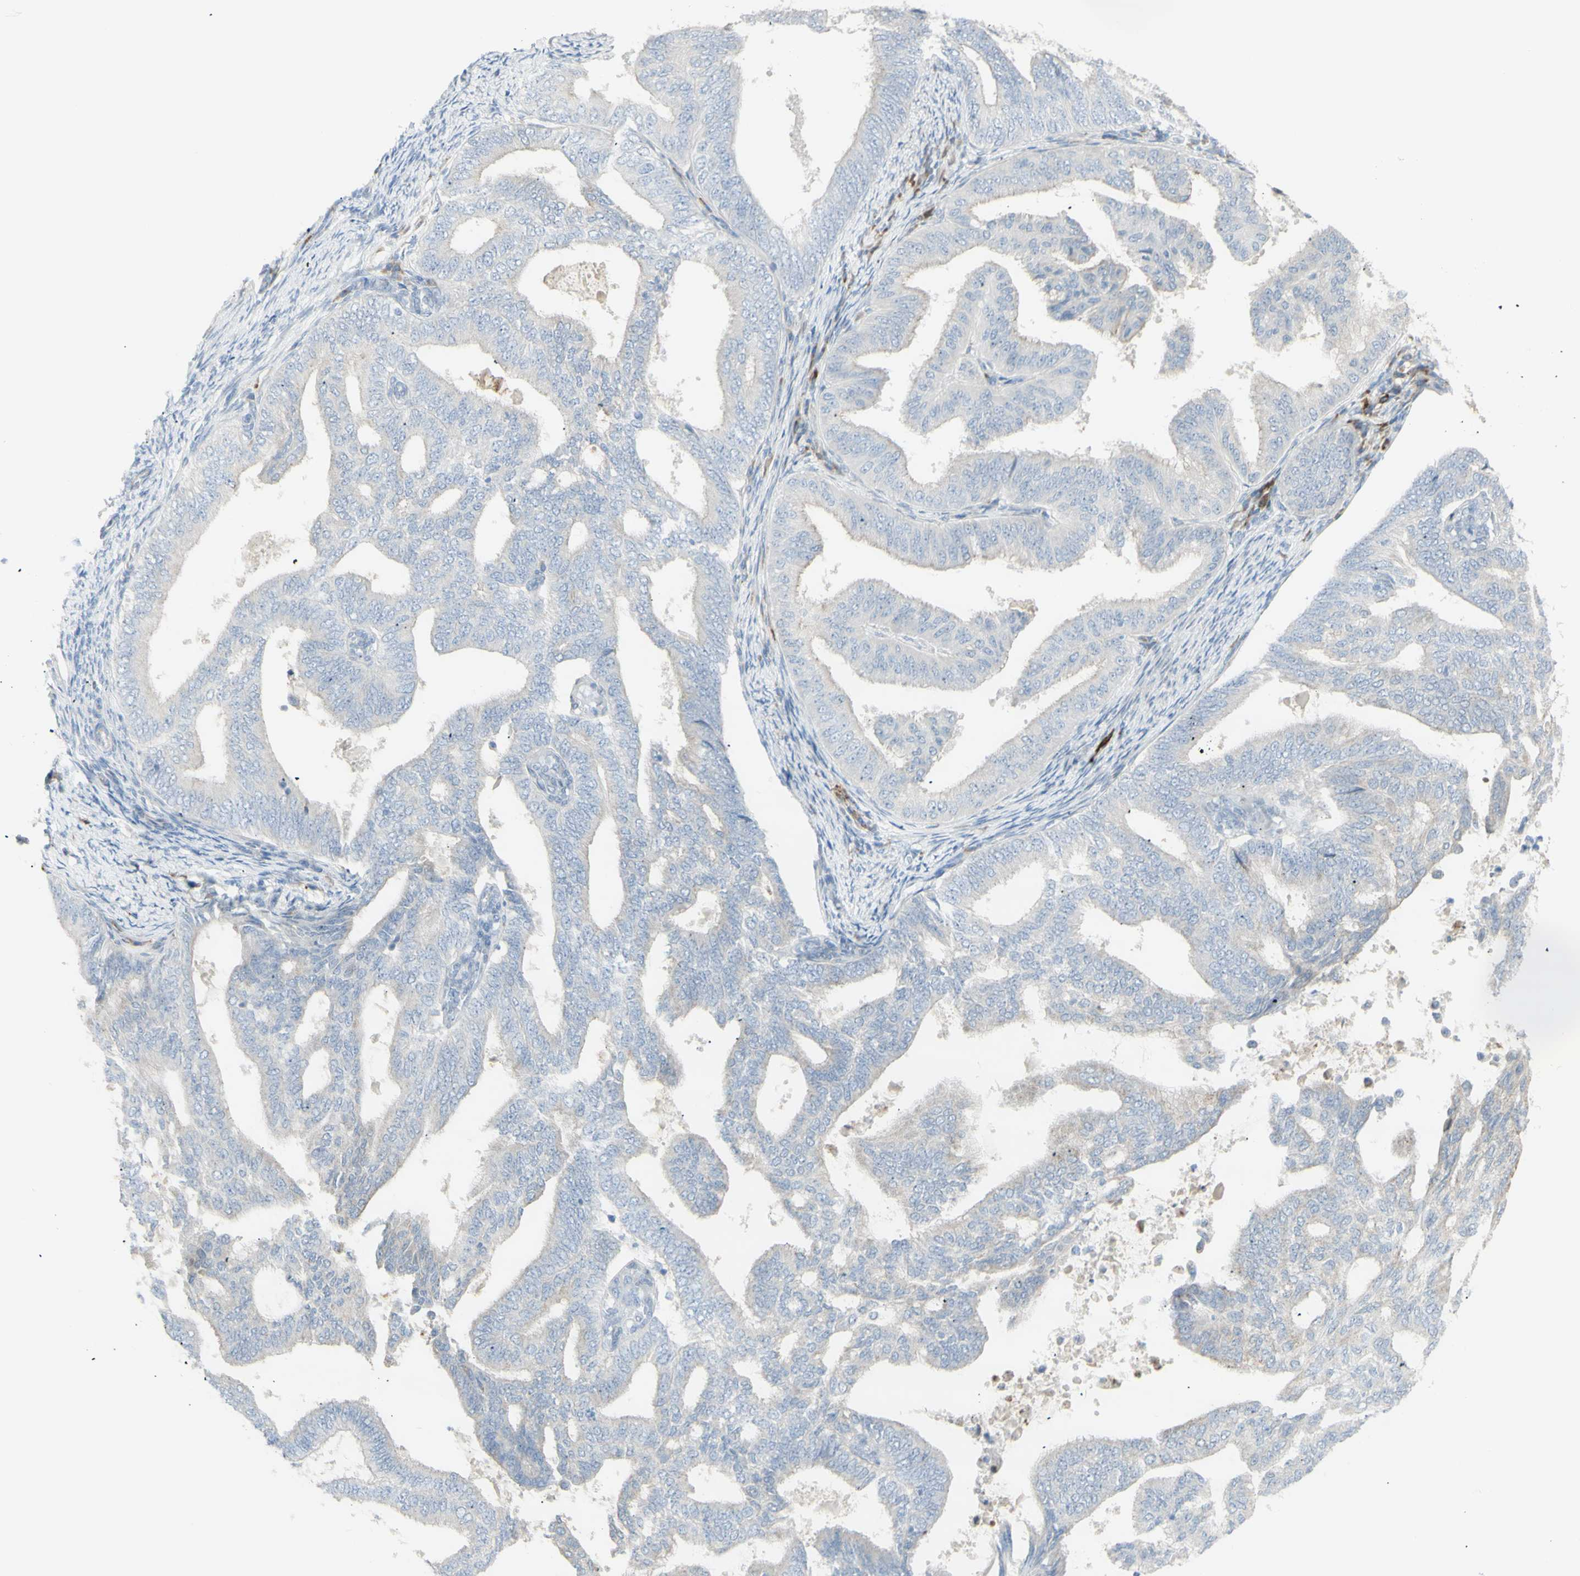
{"staining": {"intensity": "negative", "quantity": "none", "location": "none"}, "tissue": "endometrial cancer", "cell_type": "Tumor cells", "image_type": "cancer", "snomed": [{"axis": "morphology", "description": "Adenocarcinoma, NOS"}, {"axis": "topography", "description": "Endometrium"}], "caption": "A photomicrograph of endometrial cancer stained for a protein displays no brown staining in tumor cells.", "gene": "NDST4", "patient": {"sex": "female", "age": 58}}